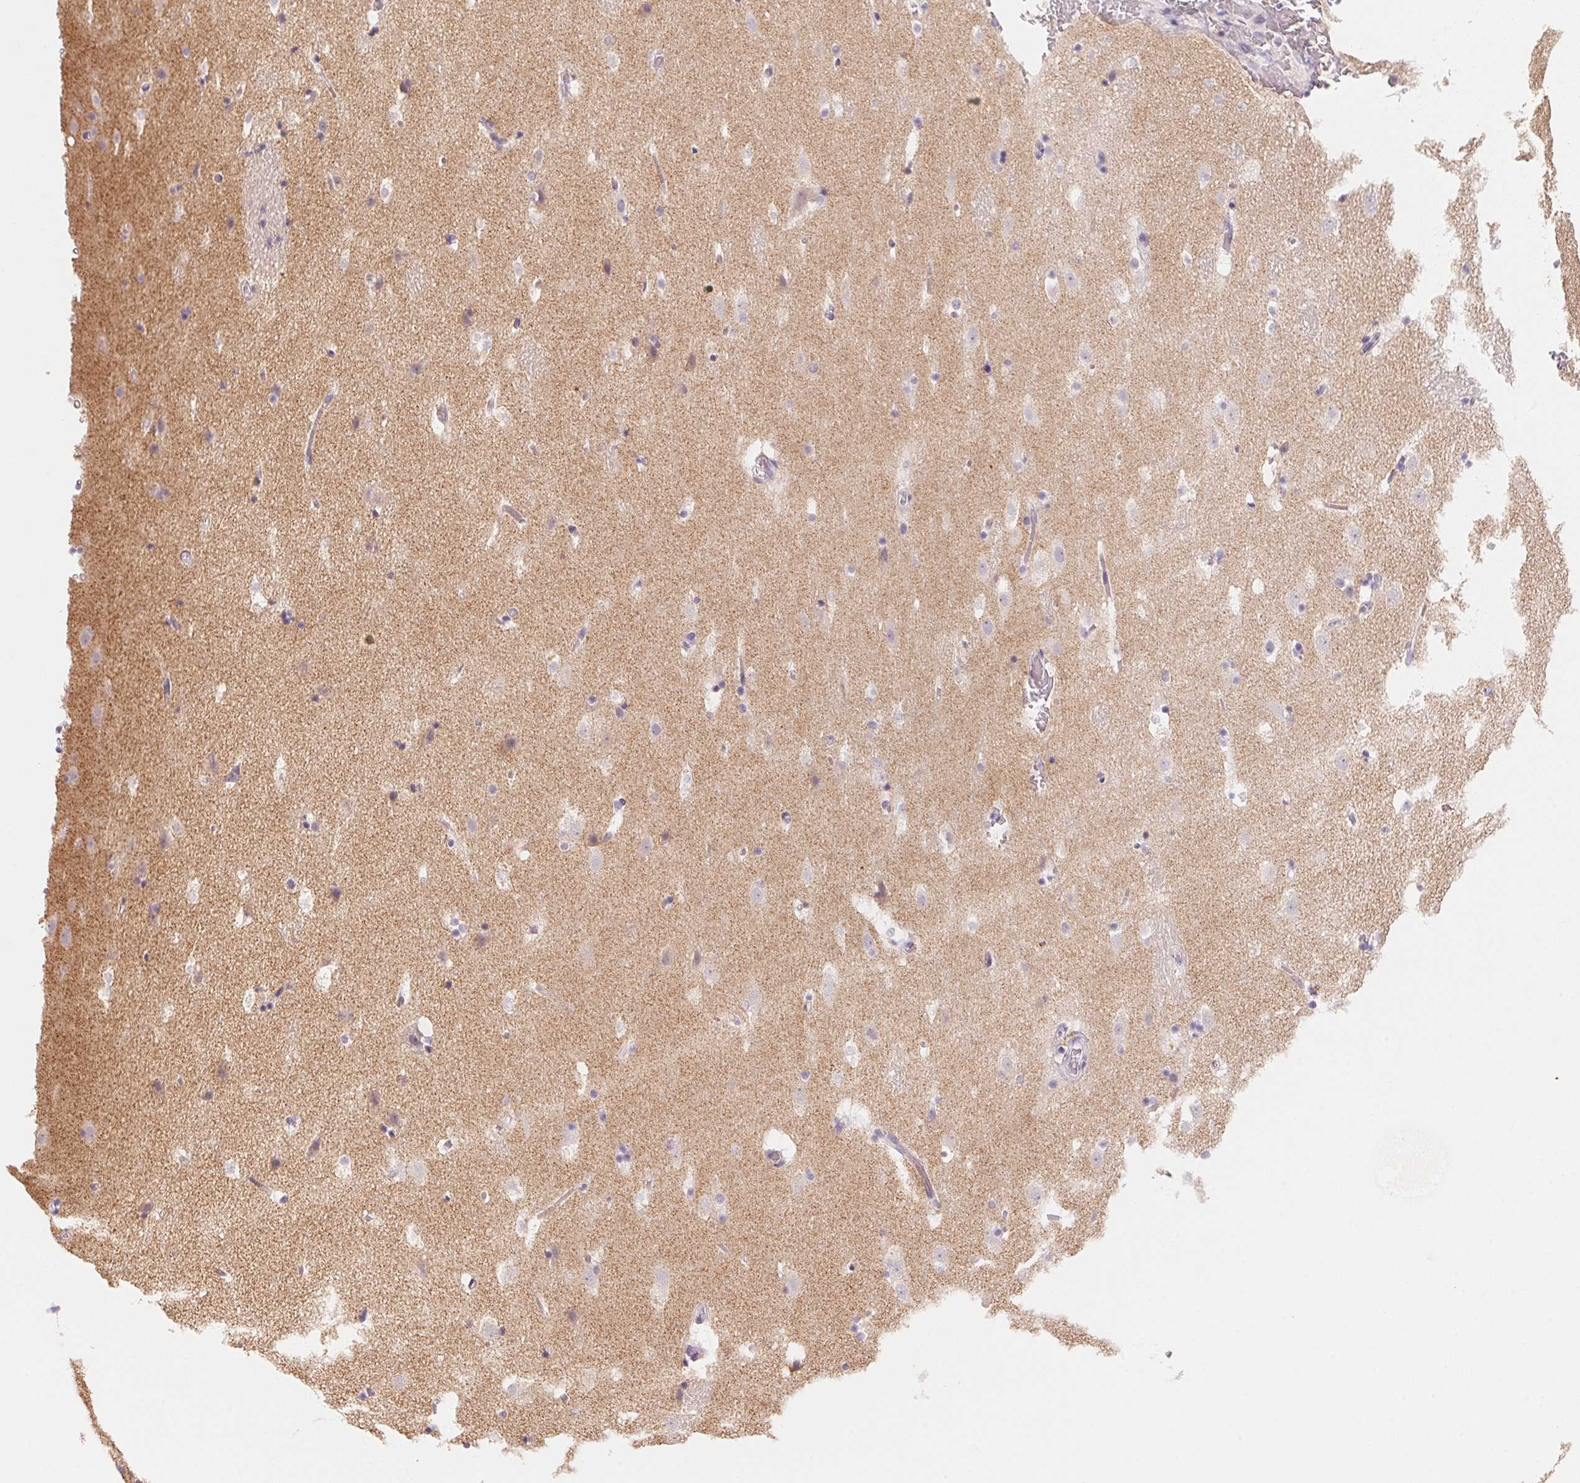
{"staining": {"intensity": "weak", "quantity": "<25%", "location": "cytoplasmic/membranous"}, "tissue": "caudate", "cell_type": "Glial cells", "image_type": "normal", "snomed": [{"axis": "morphology", "description": "Normal tissue, NOS"}, {"axis": "topography", "description": "Lateral ventricle wall"}], "caption": "This is an IHC histopathology image of unremarkable human caudate. There is no positivity in glial cells.", "gene": "MCOLN3", "patient": {"sex": "male", "age": 37}}